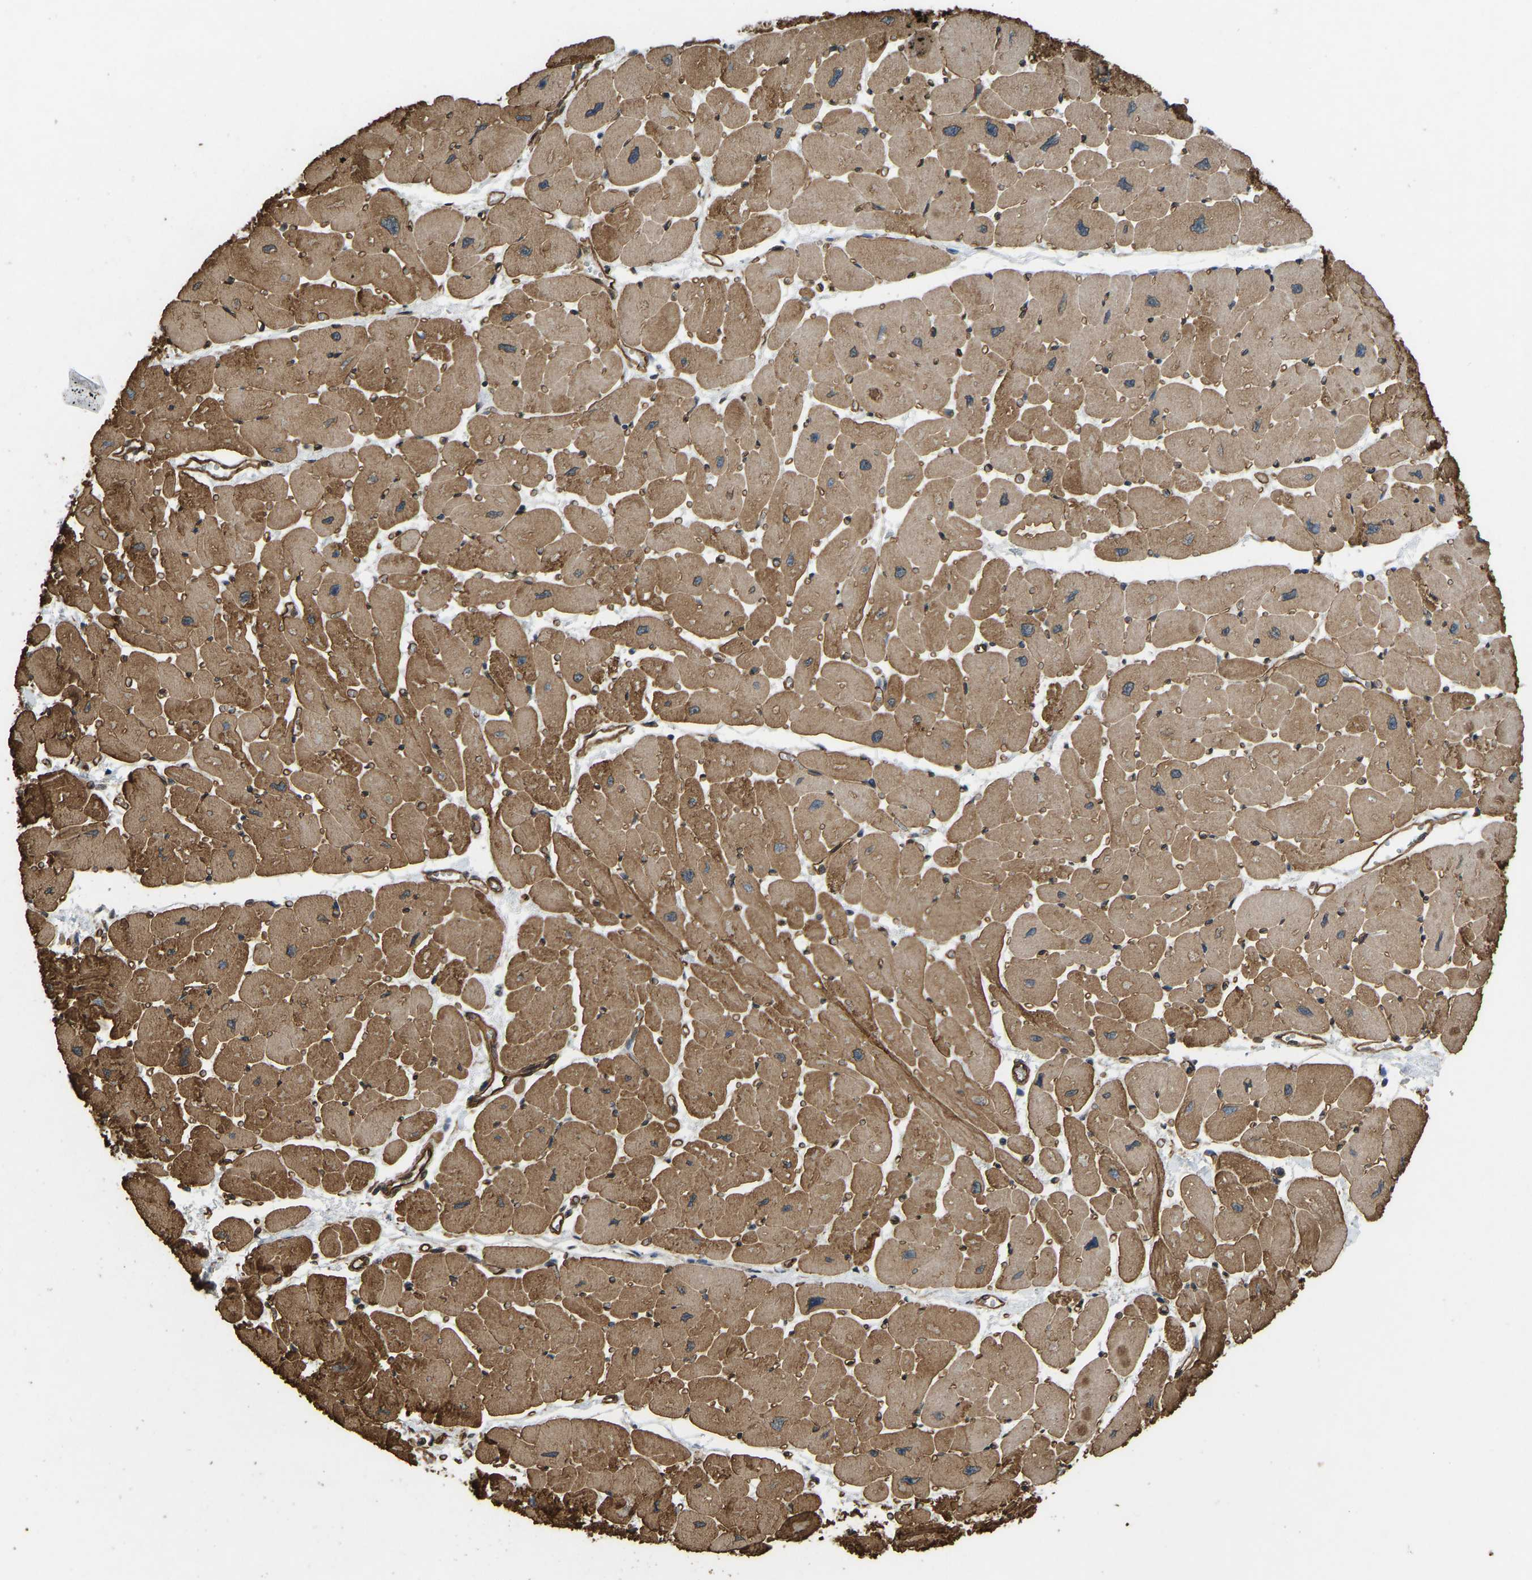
{"staining": {"intensity": "moderate", "quantity": ">75%", "location": "cytoplasmic/membranous"}, "tissue": "heart muscle", "cell_type": "Cardiomyocytes", "image_type": "normal", "snomed": [{"axis": "morphology", "description": "Normal tissue, NOS"}, {"axis": "topography", "description": "Heart"}], "caption": "IHC histopathology image of benign heart muscle: human heart muscle stained using IHC reveals medium levels of moderate protein expression localized specifically in the cytoplasmic/membranous of cardiomyocytes, appearing as a cytoplasmic/membranous brown color.", "gene": "NMB", "patient": {"sex": "female", "age": 54}}